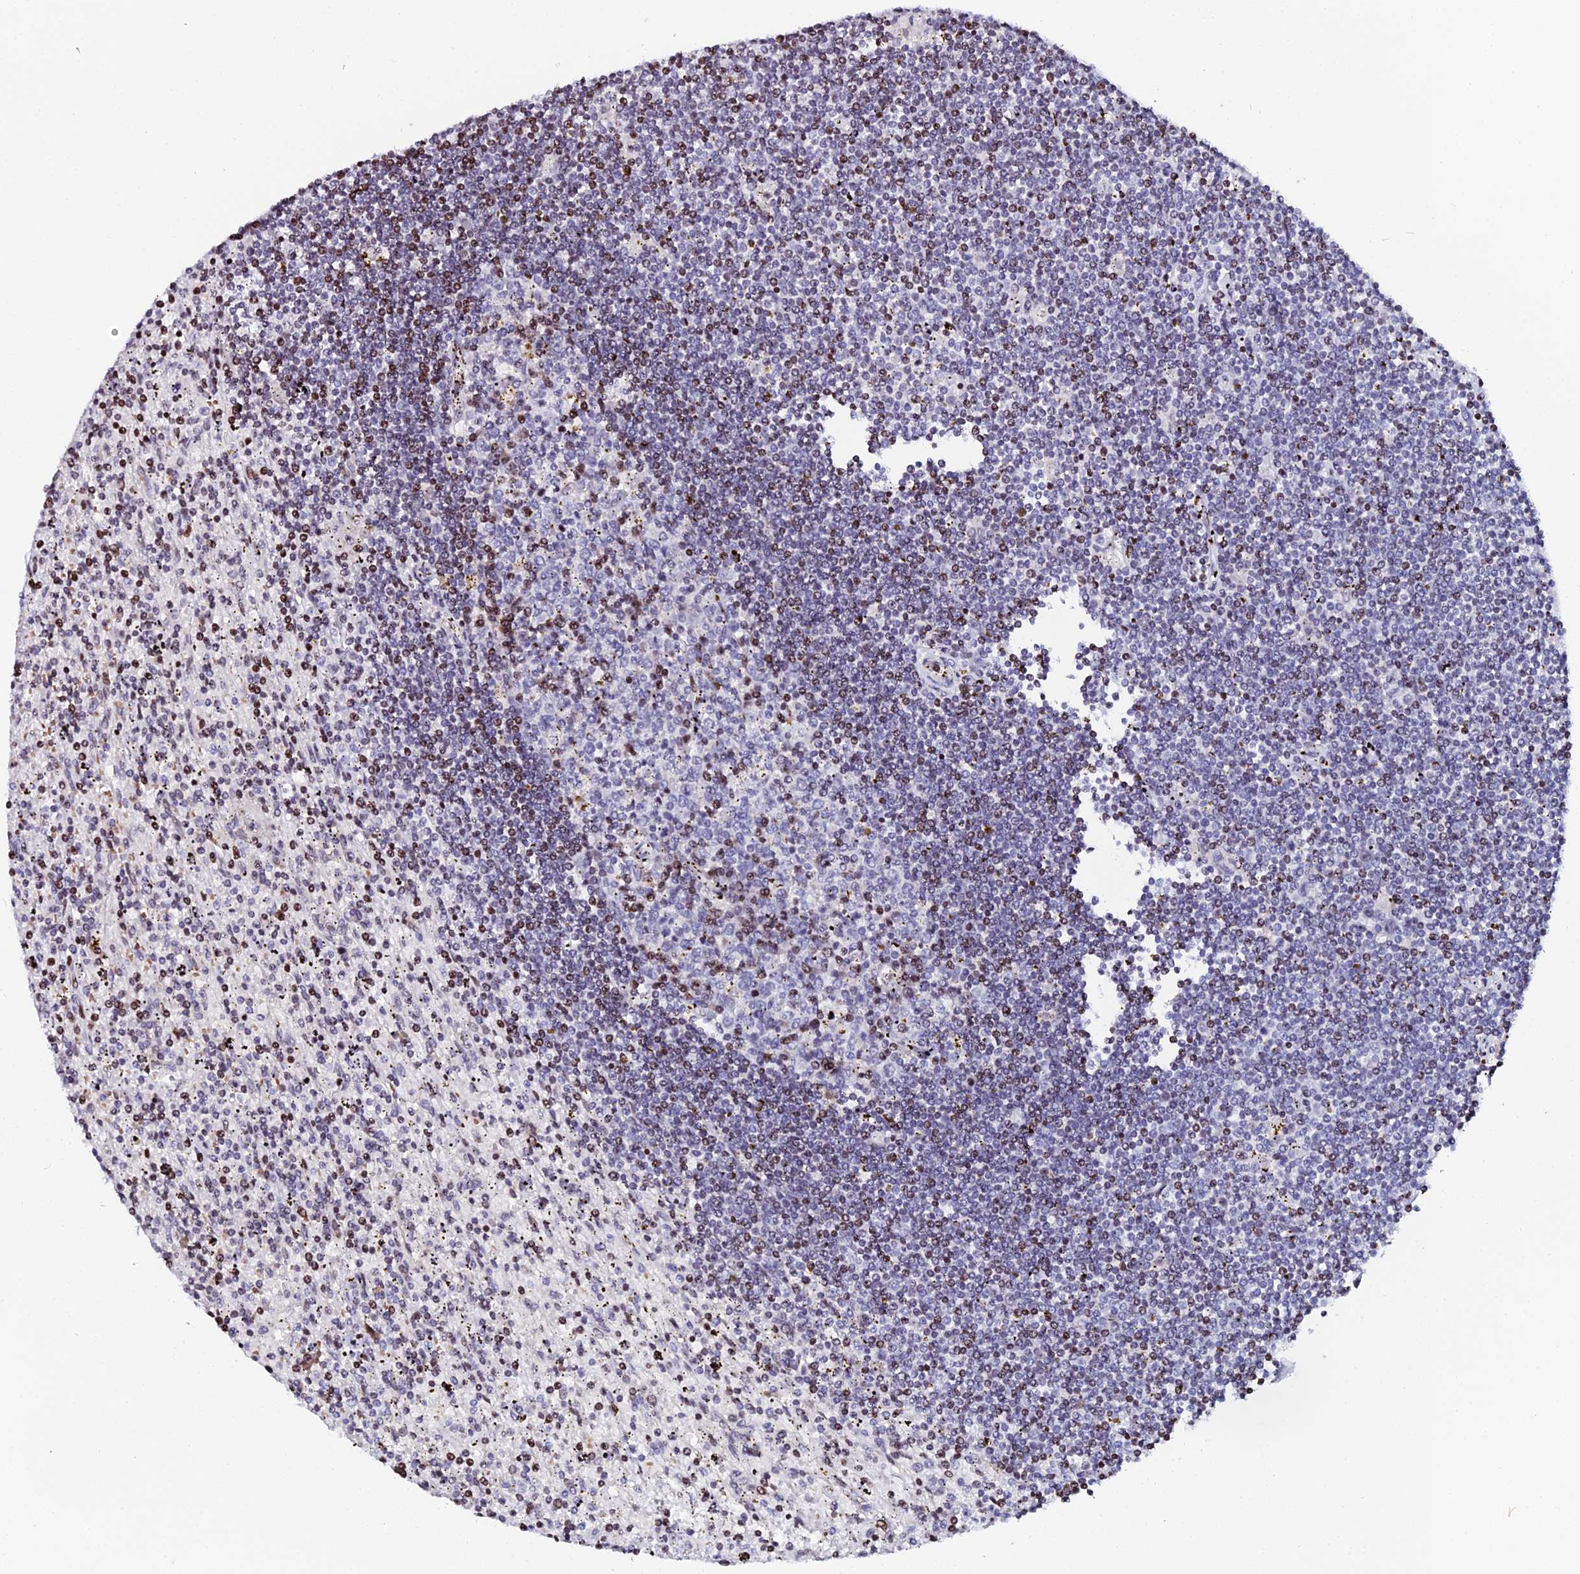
{"staining": {"intensity": "moderate", "quantity": "25%-75%", "location": "nuclear"}, "tissue": "lymphoma", "cell_type": "Tumor cells", "image_type": "cancer", "snomed": [{"axis": "morphology", "description": "Malignant lymphoma, non-Hodgkin's type, Low grade"}, {"axis": "topography", "description": "Spleen"}], "caption": "Immunohistochemical staining of human lymphoma displays moderate nuclear protein staining in about 25%-75% of tumor cells.", "gene": "MYNN", "patient": {"sex": "male", "age": 76}}